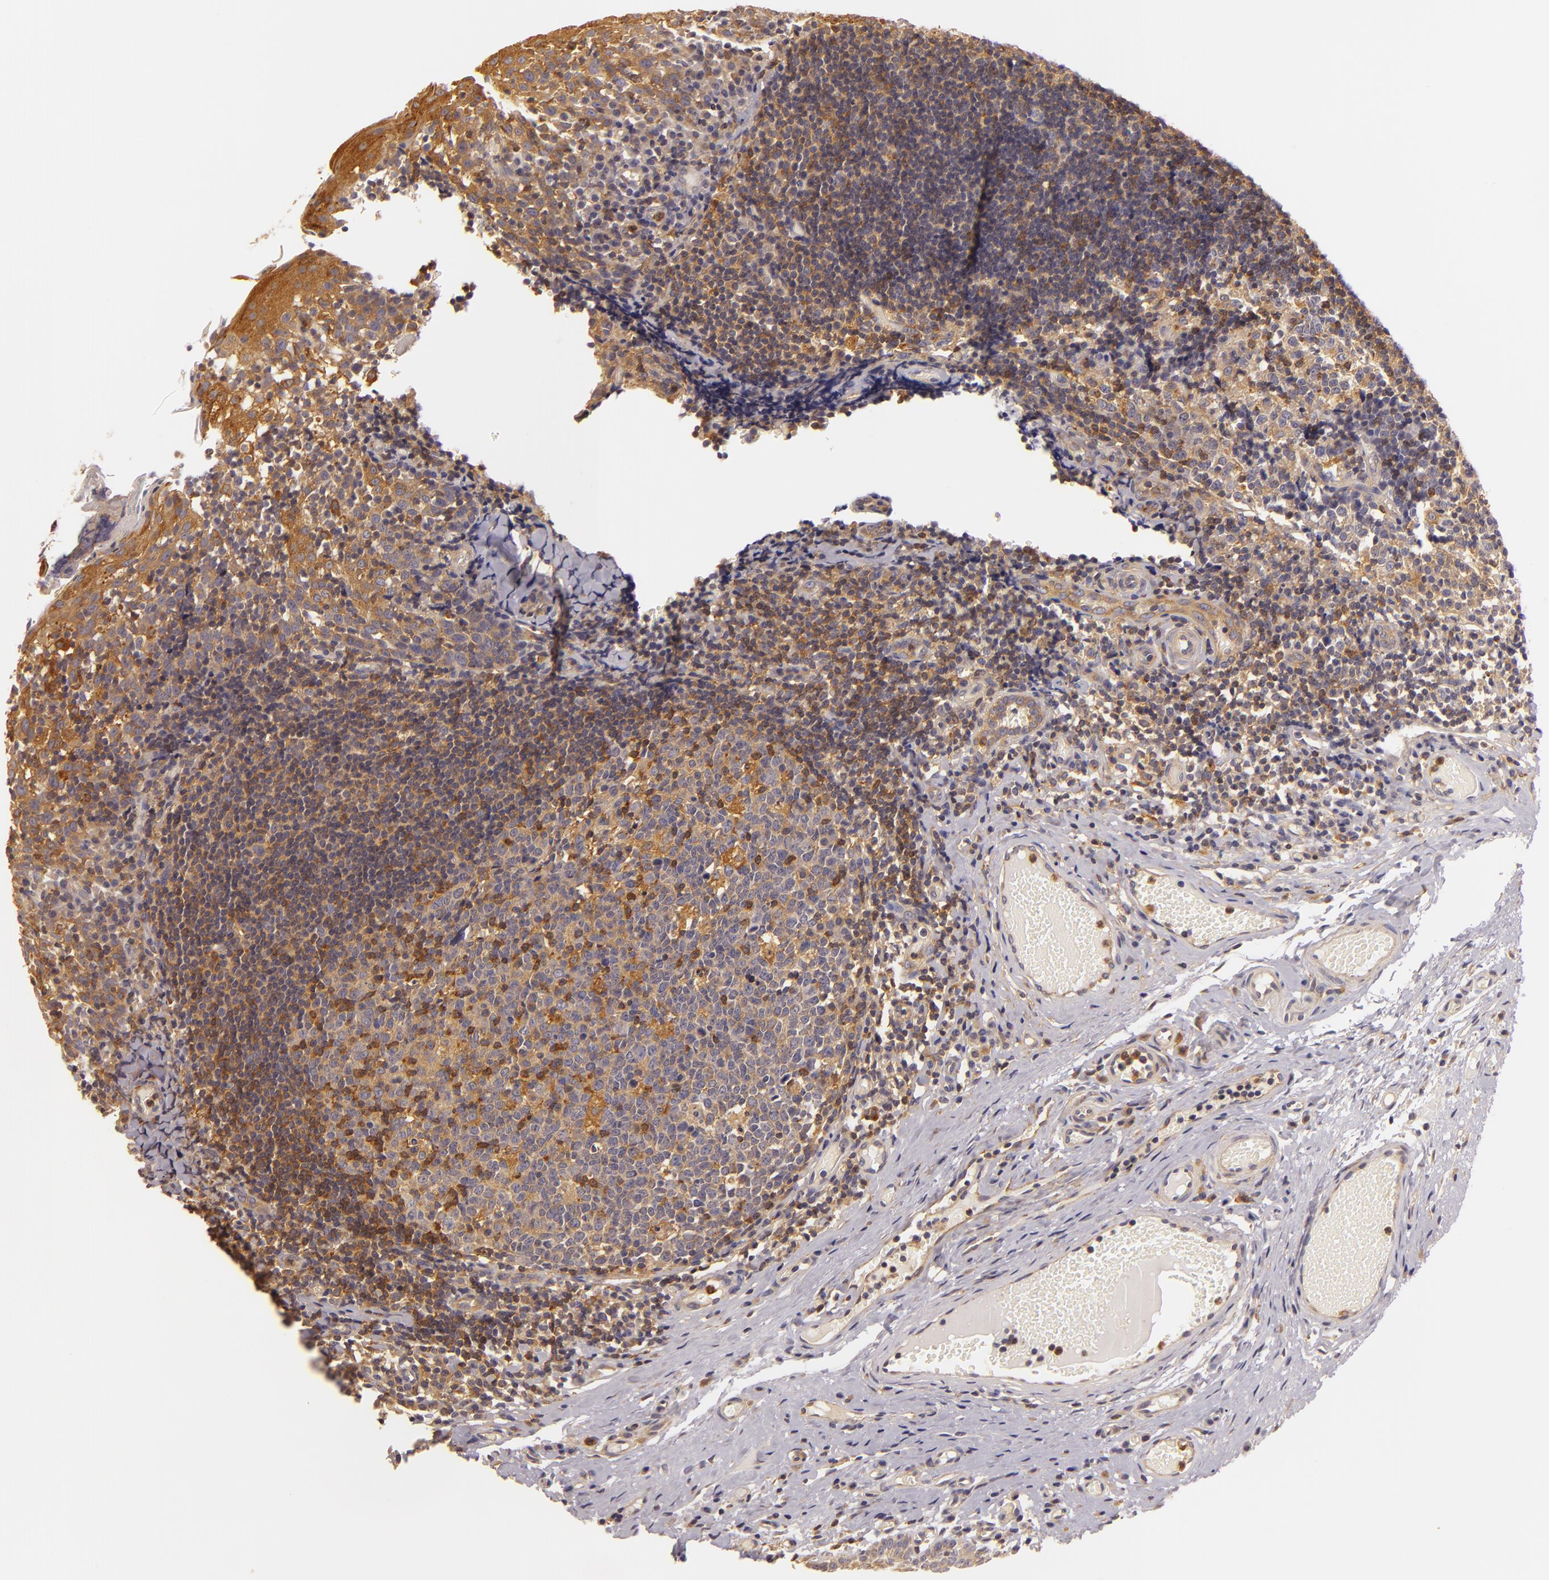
{"staining": {"intensity": "moderate", "quantity": ">75%", "location": "cytoplasmic/membranous"}, "tissue": "tonsil", "cell_type": "Germinal center cells", "image_type": "normal", "snomed": [{"axis": "morphology", "description": "Normal tissue, NOS"}, {"axis": "topography", "description": "Tonsil"}], "caption": "This micrograph displays IHC staining of normal tonsil, with medium moderate cytoplasmic/membranous expression in approximately >75% of germinal center cells.", "gene": "TOM1", "patient": {"sex": "female", "age": 34}}